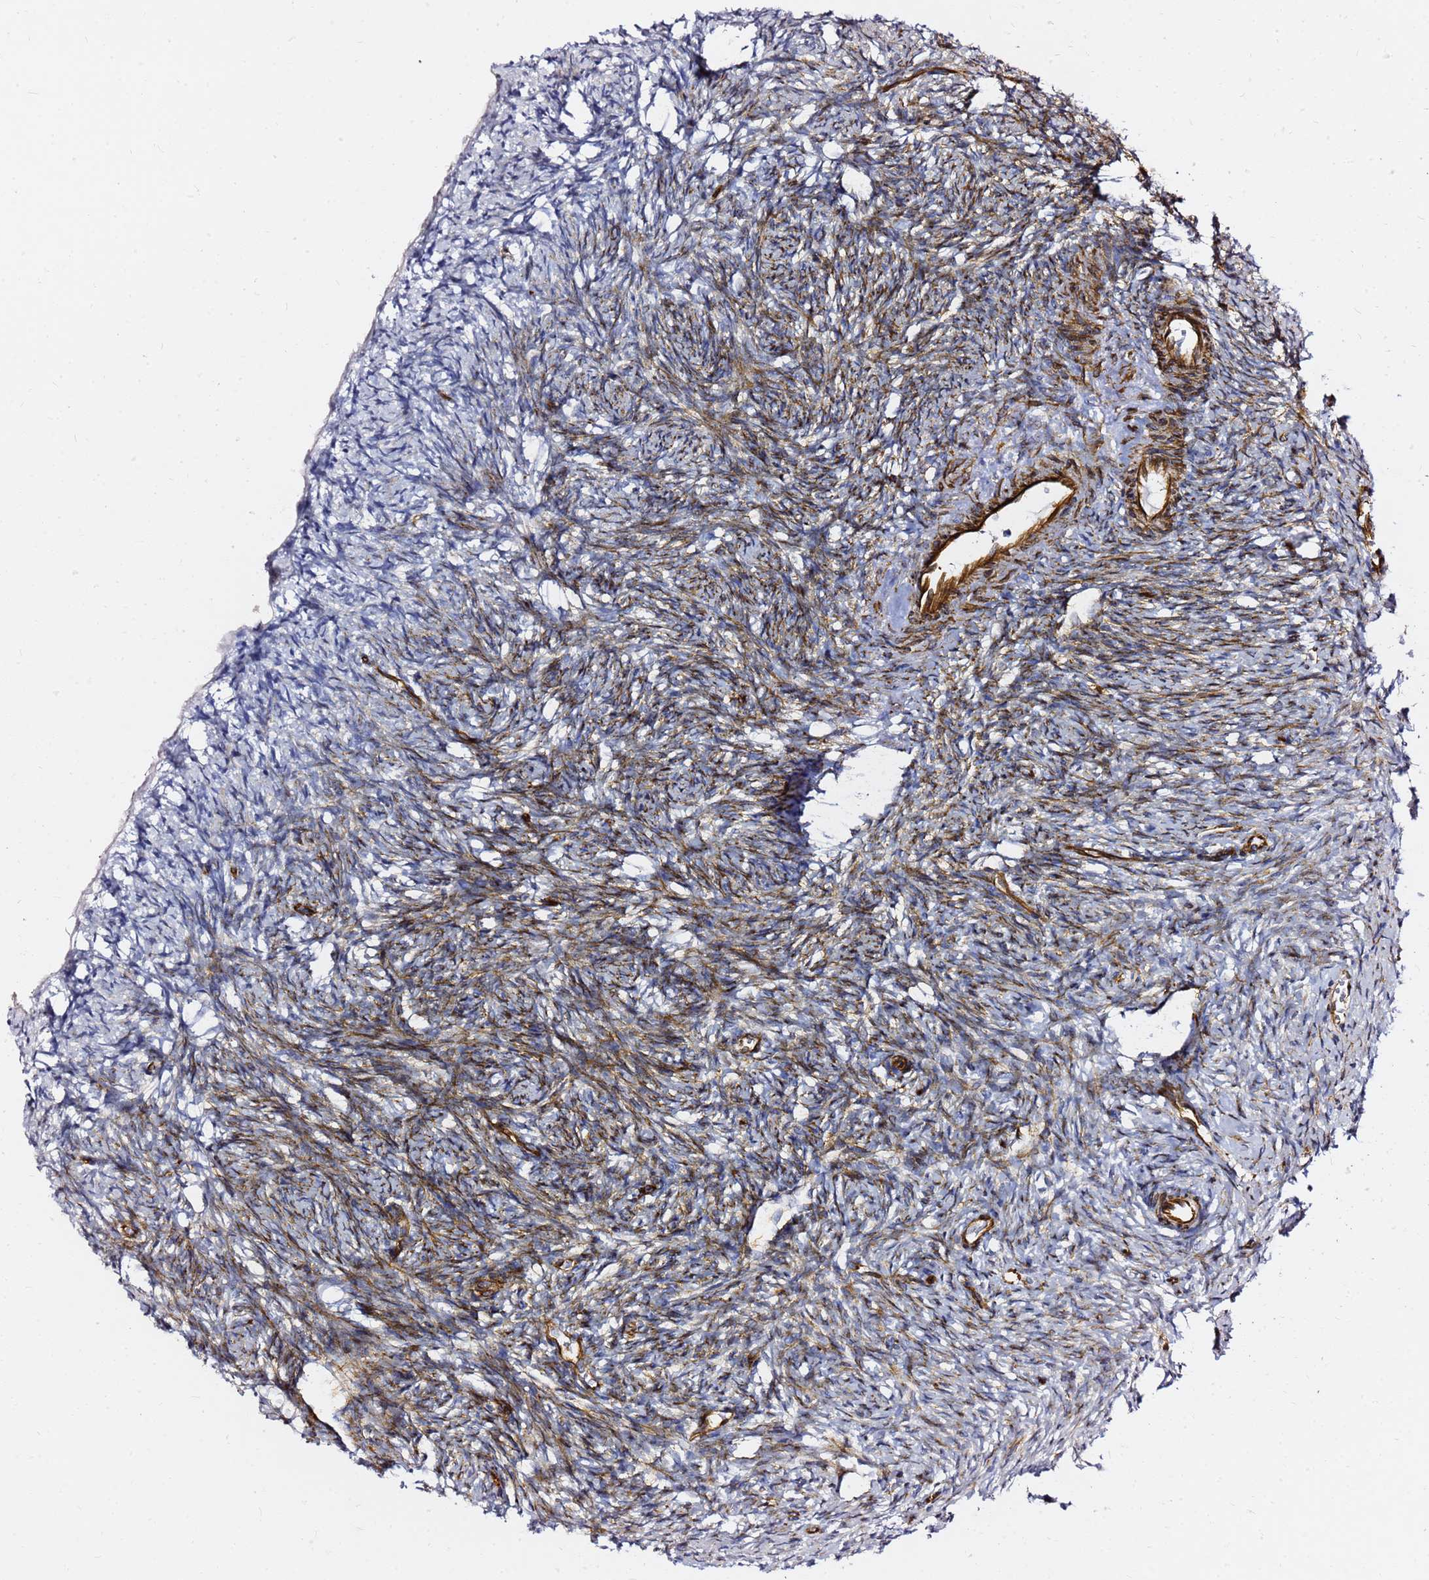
{"staining": {"intensity": "strong", "quantity": ">75%", "location": "cytoplasmic/membranous"}, "tissue": "ovary", "cell_type": "Follicle cells", "image_type": "normal", "snomed": [{"axis": "morphology", "description": "Normal tissue, NOS"}, {"axis": "topography", "description": "Ovary"}], "caption": "Protein expression analysis of normal ovary displays strong cytoplasmic/membranous expression in approximately >75% of follicle cells. (Stains: DAB in brown, nuclei in blue, Microscopy: brightfield microscopy at high magnification).", "gene": "TUBA8", "patient": {"sex": "female", "age": 51}}